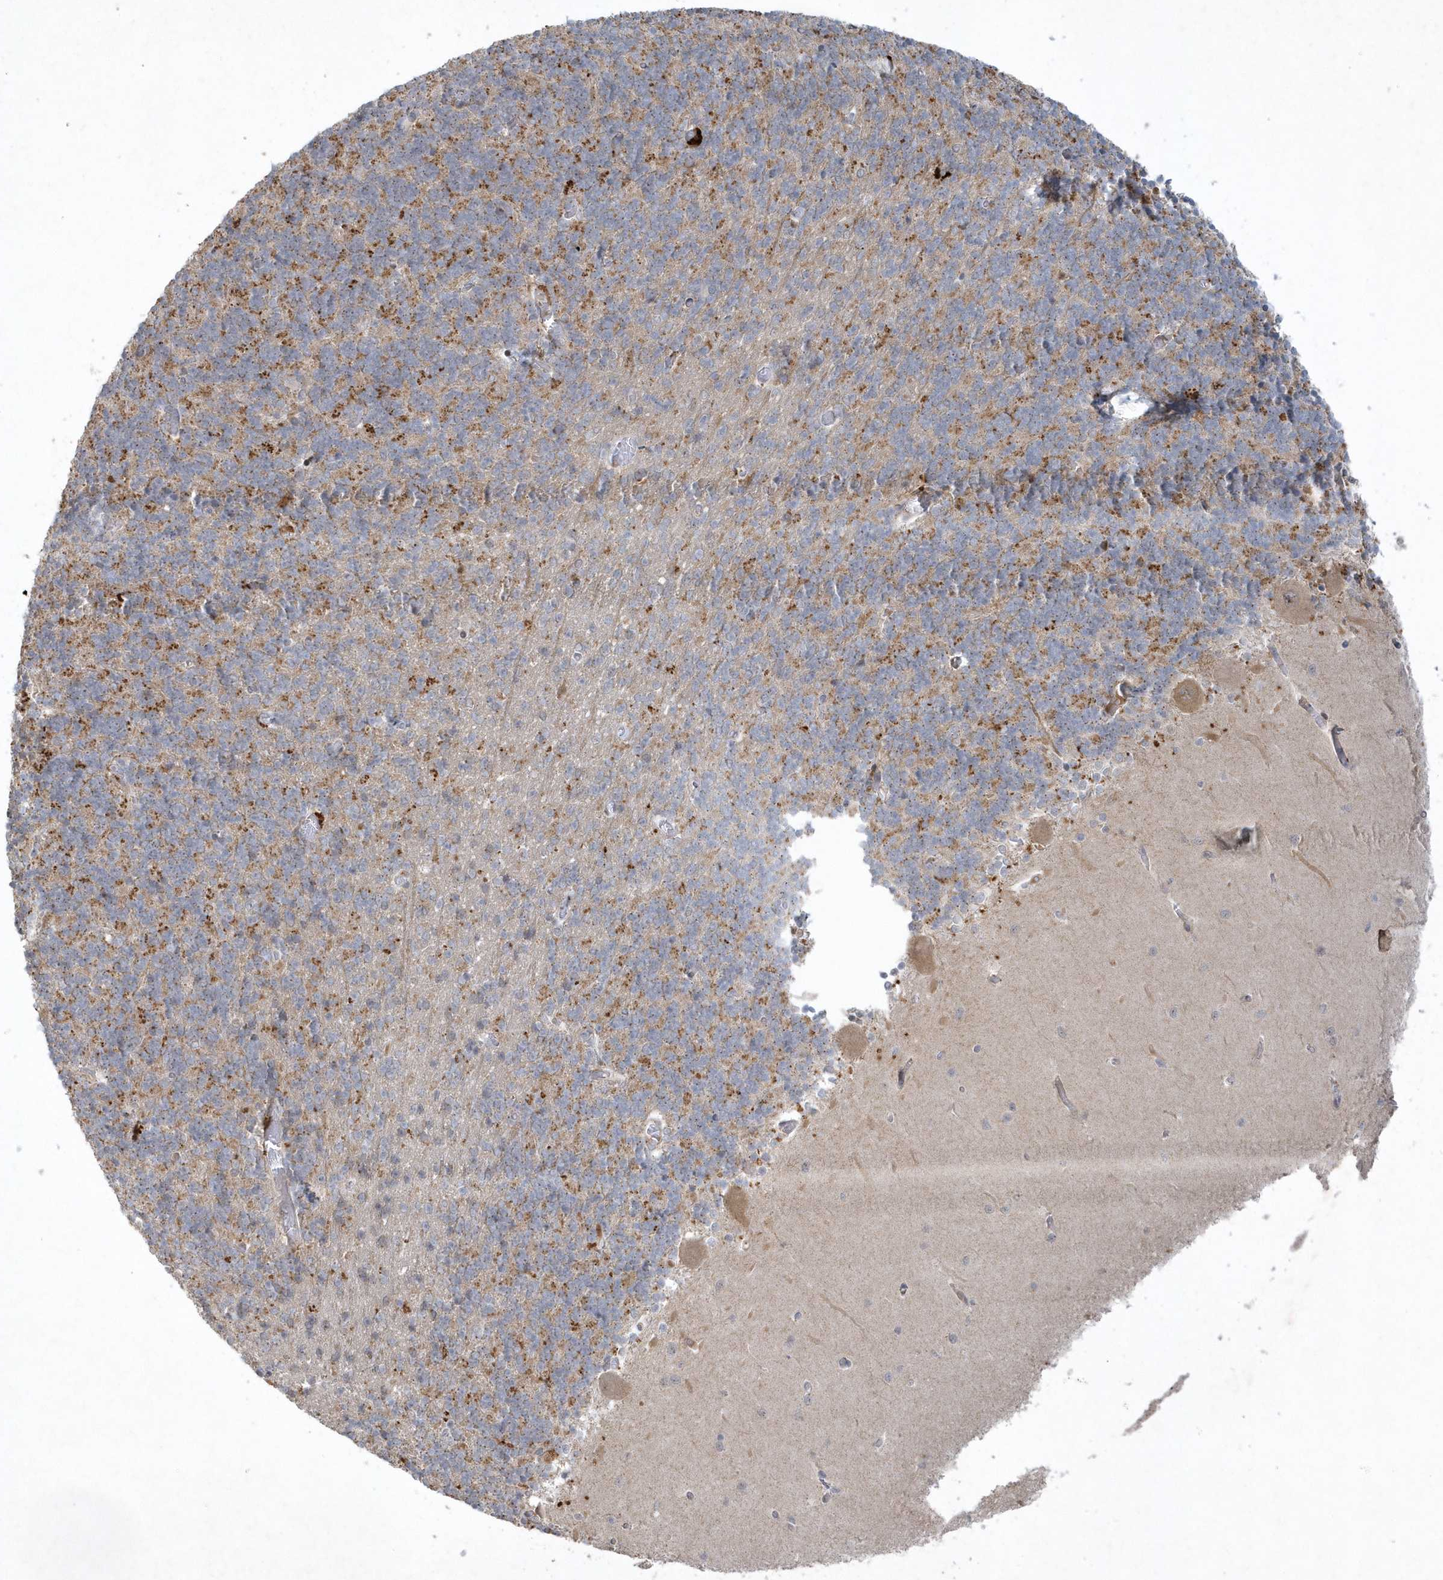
{"staining": {"intensity": "moderate", "quantity": "25%-75%", "location": "cytoplasmic/membranous"}, "tissue": "cerebellum", "cell_type": "Cells in granular layer", "image_type": "normal", "snomed": [{"axis": "morphology", "description": "Normal tissue, NOS"}, {"axis": "topography", "description": "Cerebellum"}], "caption": "An IHC micrograph of unremarkable tissue is shown. Protein staining in brown highlights moderate cytoplasmic/membranous positivity in cerebellum within cells in granular layer.", "gene": "THG1L", "patient": {"sex": "male", "age": 37}}